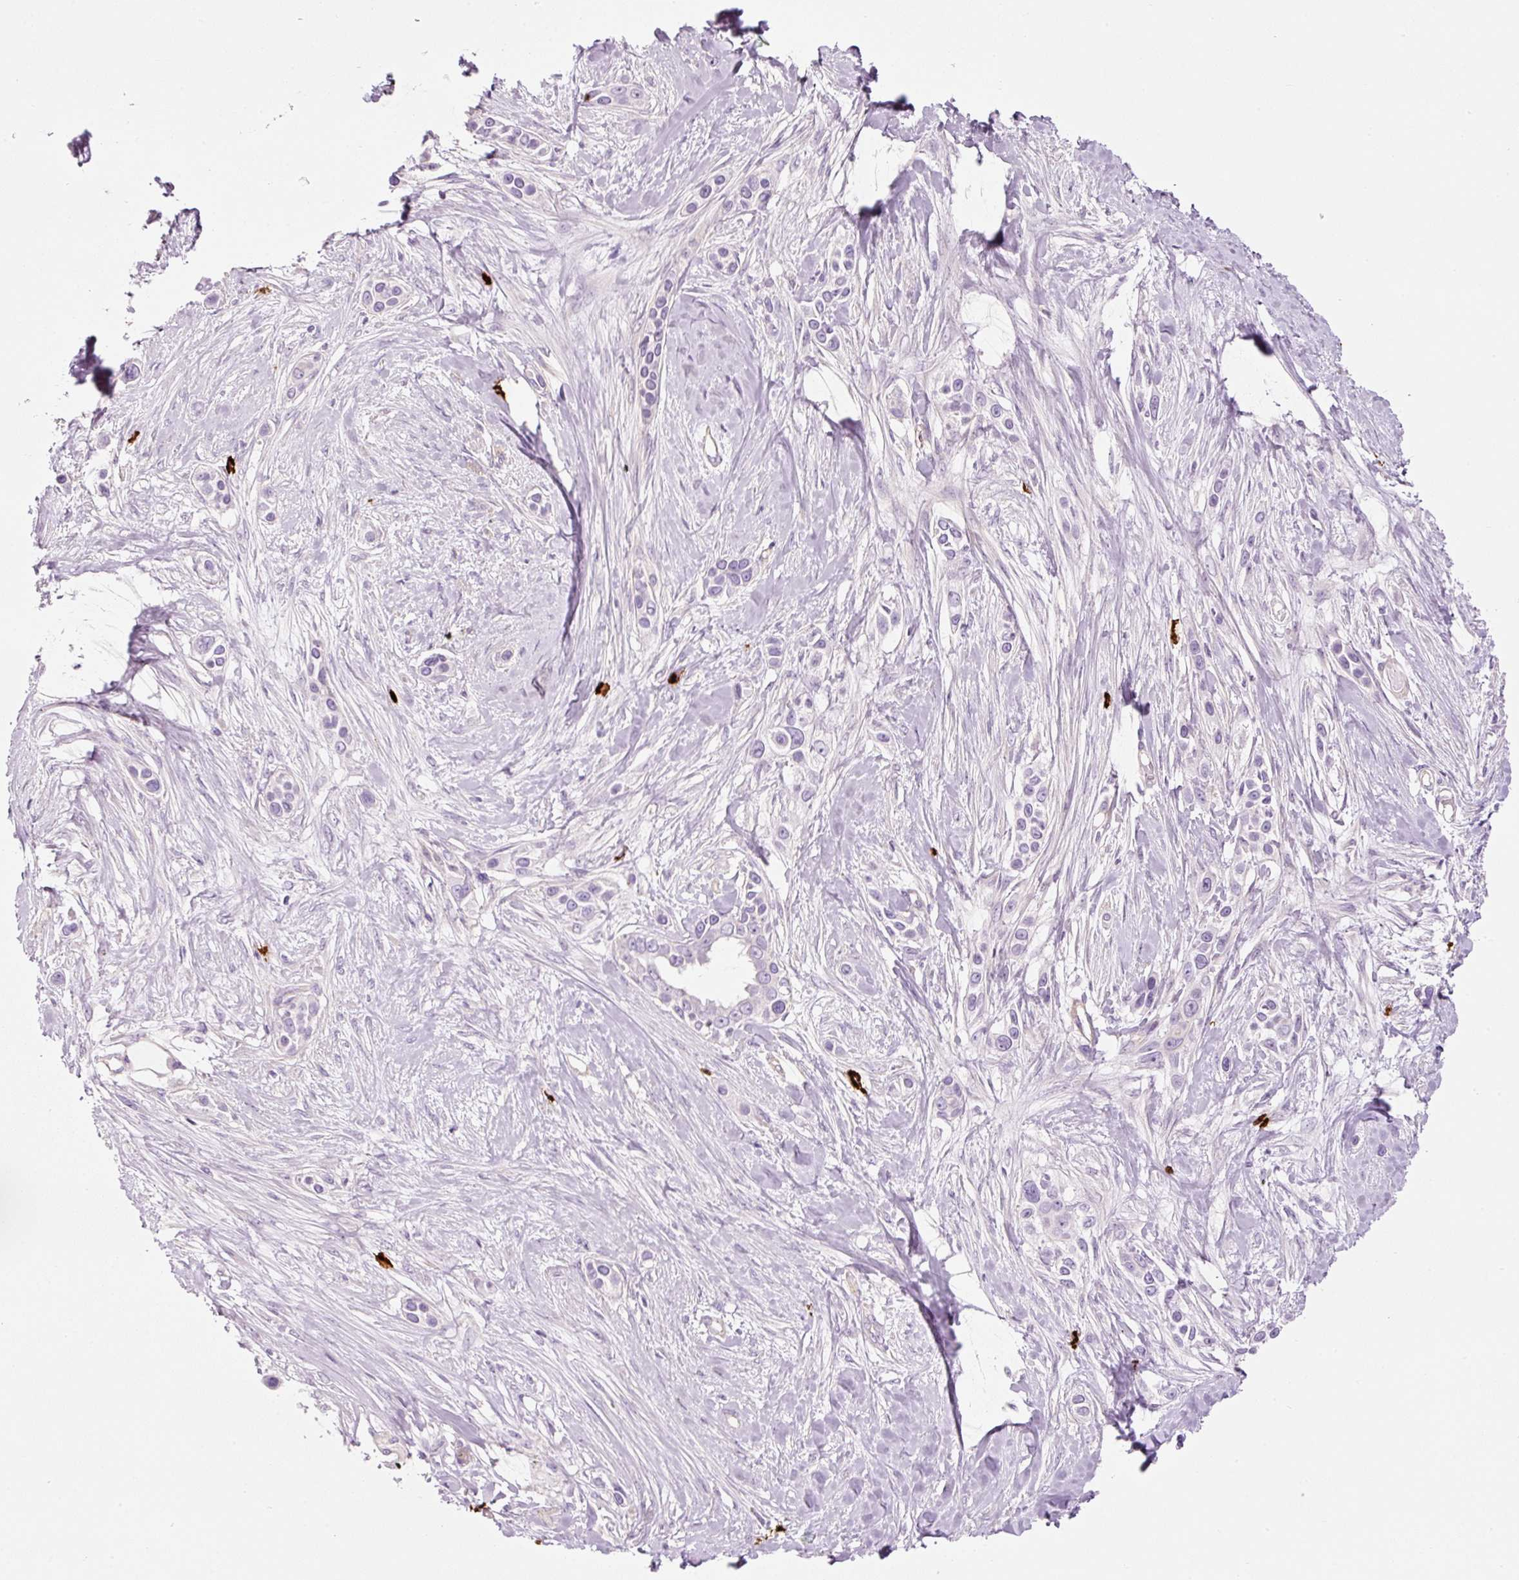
{"staining": {"intensity": "negative", "quantity": "none", "location": "none"}, "tissue": "skin cancer", "cell_type": "Tumor cells", "image_type": "cancer", "snomed": [{"axis": "morphology", "description": "Squamous cell carcinoma, NOS"}, {"axis": "topography", "description": "Skin"}], "caption": "Histopathology image shows no significant protein staining in tumor cells of skin cancer (squamous cell carcinoma). (DAB (3,3'-diaminobenzidine) IHC, high magnification).", "gene": "MAP3K3", "patient": {"sex": "female", "age": 69}}